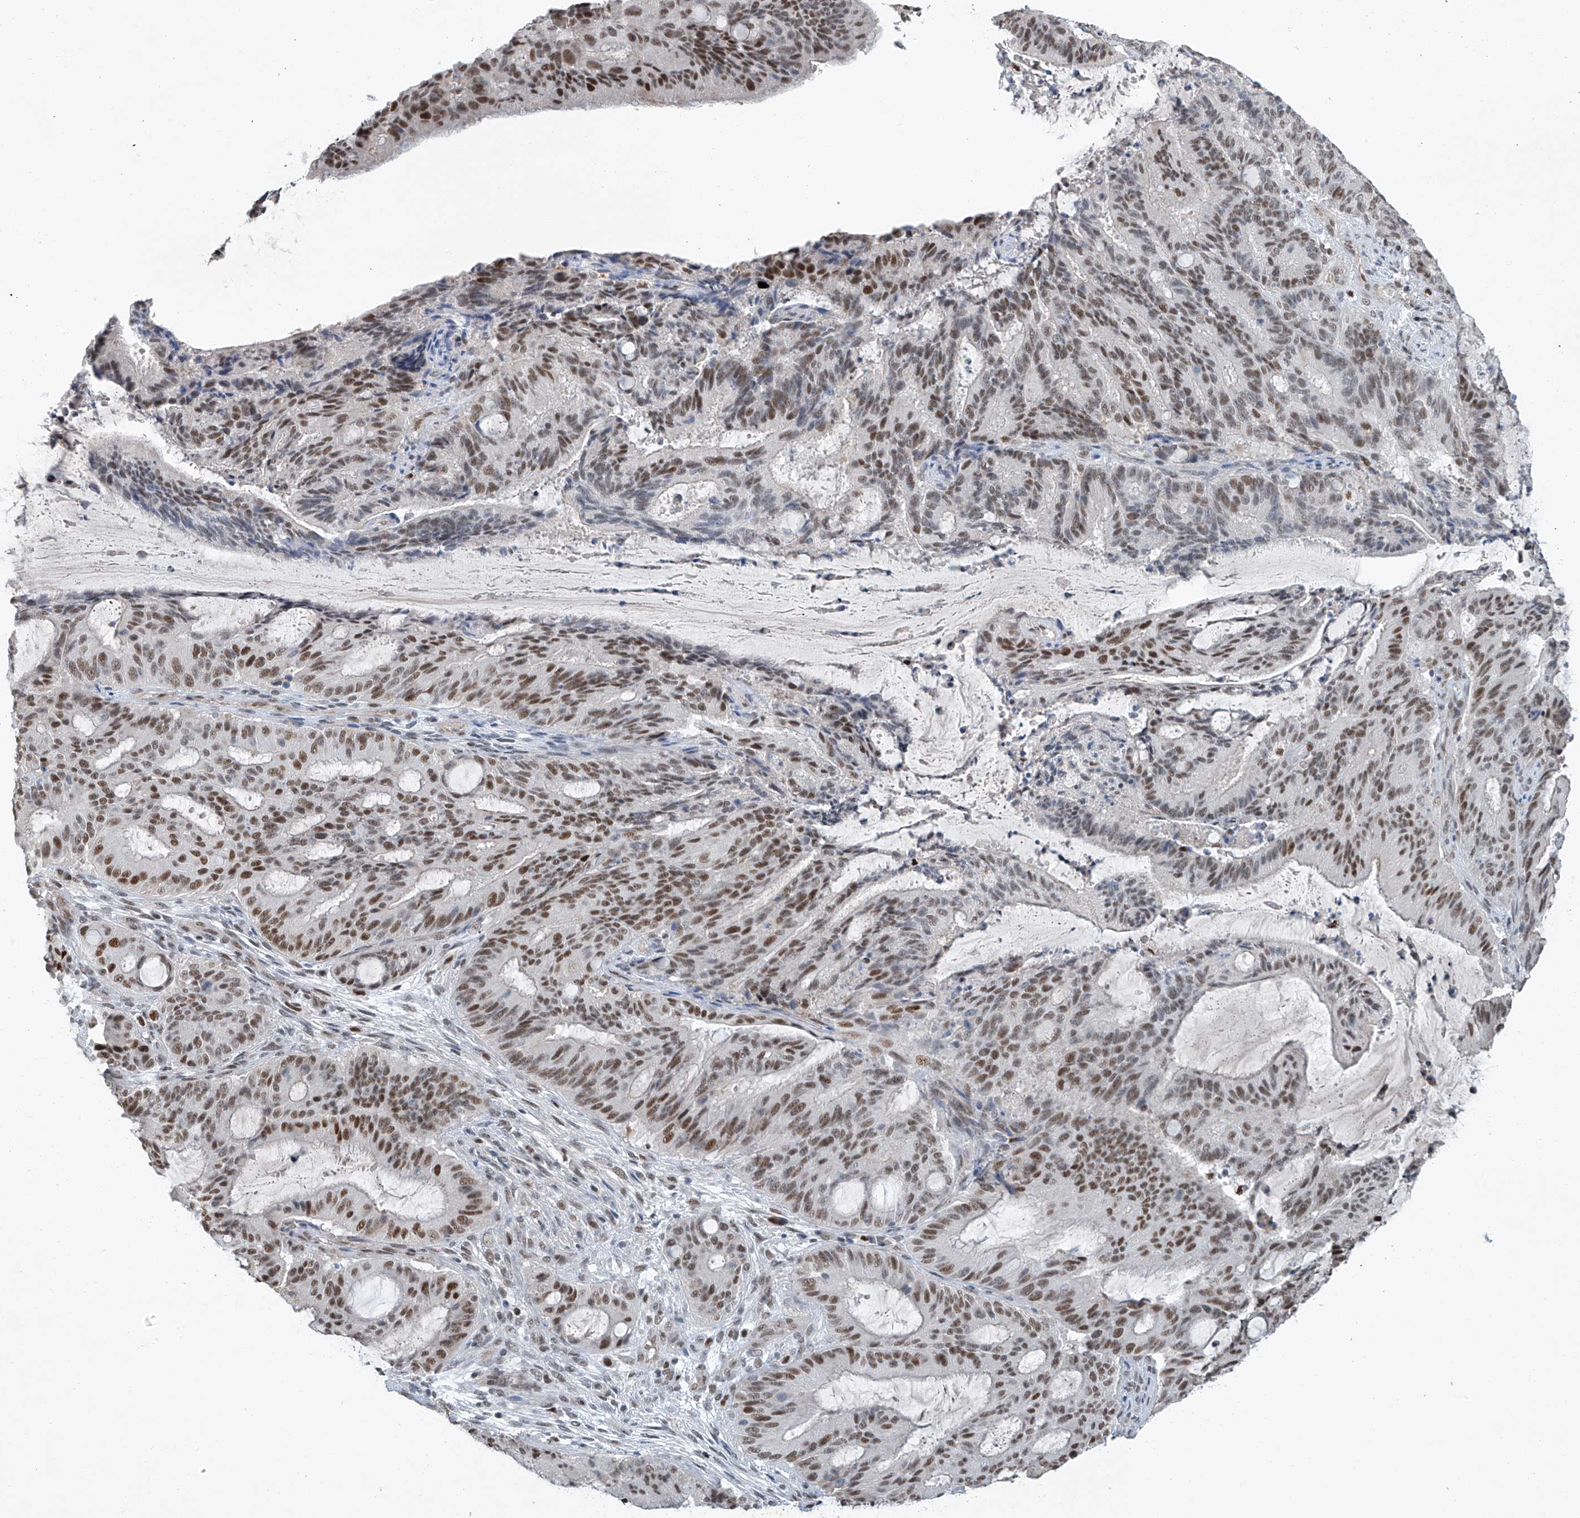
{"staining": {"intensity": "moderate", "quantity": ">75%", "location": "nuclear"}, "tissue": "liver cancer", "cell_type": "Tumor cells", "image_type": "cancer", "snomed": [{"axis": "morphology", "description": "Normal tissue, NOS"}, {"axis": "morphology", "description": "Cholangiocarcinoma"}, {"axis": "topography", "description": "Liver"}, {"axis": "topography", "description": "Peripheral nerve tissue"}], "caption": "High-magnification brightfield microscopy of cholangiocarcinoma (liver) stained with DAB (brown) and counterstained with hematoxylin (blue). tumor cells exhibit moderate nuclear expression is present in about>75% of cells.", "gene": "TAF8", "patient": {"sex": "female", "age": 73}}